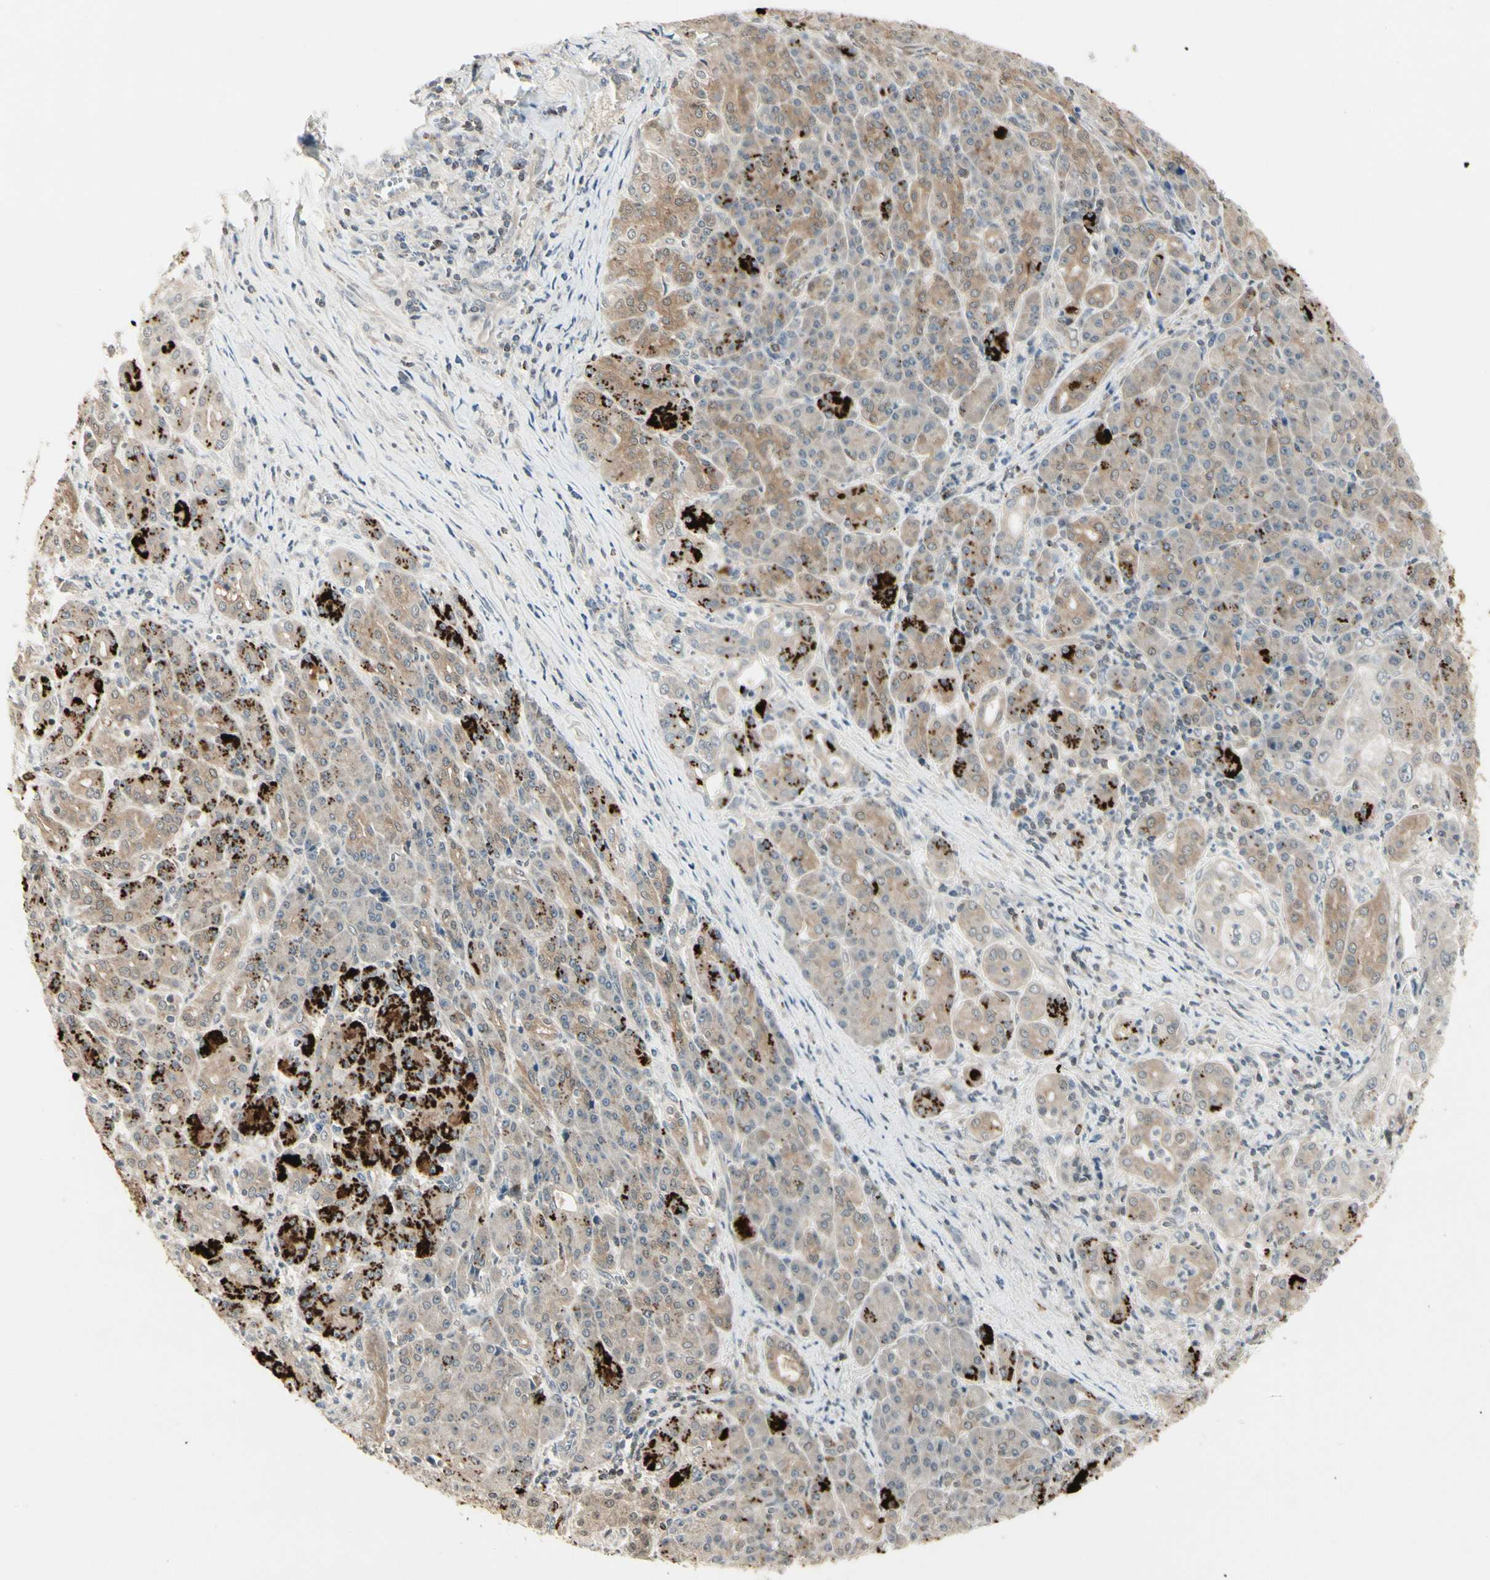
{"staining": {"intensity": "weak", "quantity": ">75%", "location": "cytoplasmic/membranous"}, "tissue": "pancreatic cancer", "cell_type": "Tumor cells", "image_type": "cancer", "snomed": [{"axis": "morphology", "description": "Adenocarcinoma, NOS"}, {"axis": "topography", "description": "Pancreas"}], "caption": "The immunohistochemical stain labels weak cytoplasmic/membranous expression in tumor cells of adenocarcinoma (pancreatic) tissue.", "gene": "EVC", "patient": {"sex": "male", "age": 70}}